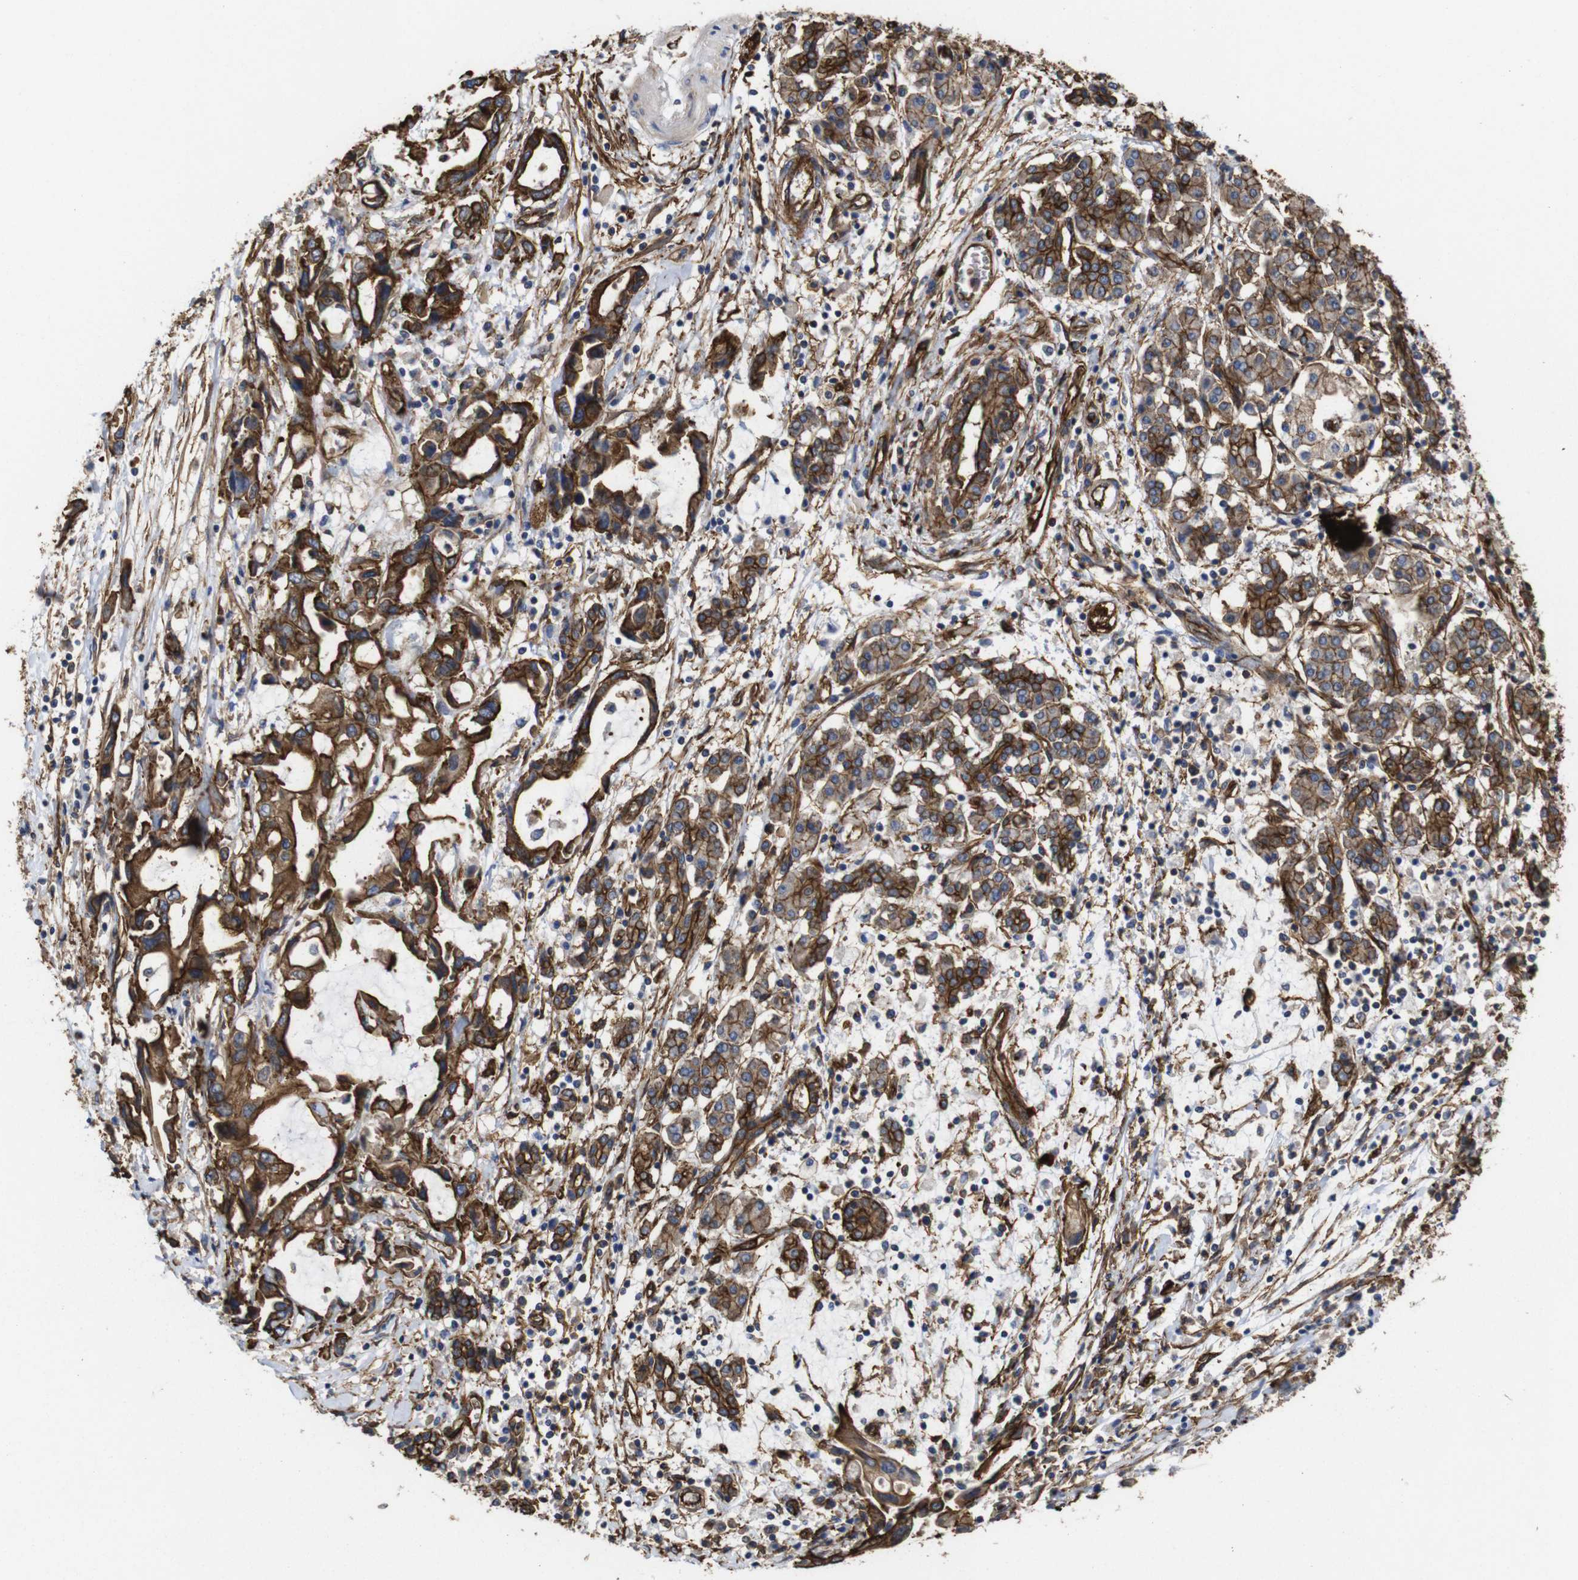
{"staining": {"intensity": "strong", "quantity": ">75%", "location": "cytoplasmic/membranous"}, "tissue": "pancreatic cancer", "cell_type": "Tumor cells", "image_type": "cancer", "snomed": [{"axis": "morphology", "description": "Adenocarcinoma, NOS"}, {"axis": "topography", "description": "Pancreas"}], "caption": "Immunohistochemistry staining of pancreatic cancer, which exhibits high levels of strong cytoplasmic/membranous expression in about >75% of tumor cells indicating strong cytoplasmic/membranous protein expression. The staining was performed using DAB (3,3'-diaminobenzidine) (brown) for protein detection and nuclei were counterstained in hematoxylin (blue).", "gene": "SPTBN1", "patient": {"sex": "female", "age": 57}}